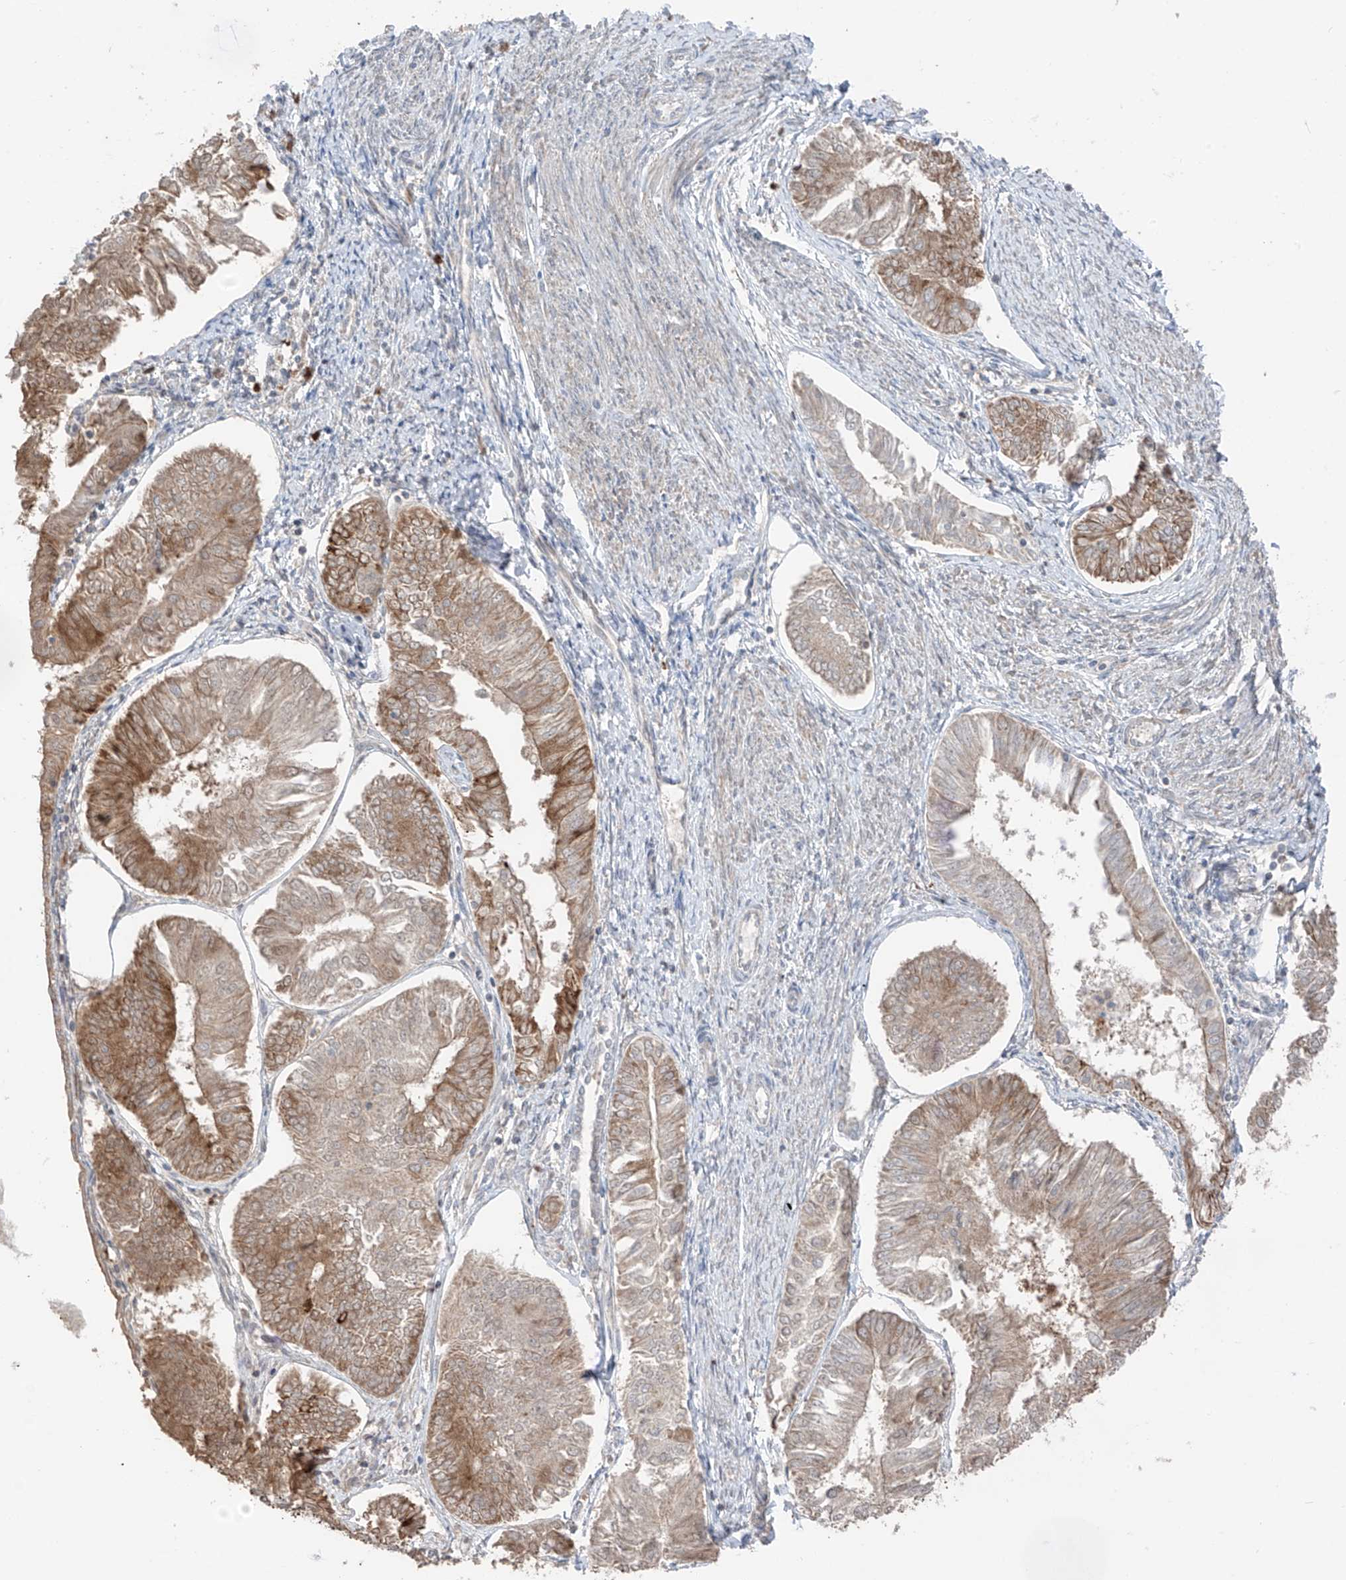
{"staining": {"intensity": "moderate", "quantity": "25%-75%", "location": "cytoplasmic/membranous"}, "tissue": "endometrial cancer", "cell_type": "Tumor cells", "image_type": "cancer", "snomed": [{"axis": "morphology", "description": "Adenocarcinoma, NOS"}, {"axis": "topography", "description": "Endometrium"}], "caption": "Immunohistochemical staining of endometrial cancer displays medium levels of moderate cytoplasmic/membranous protein staining in about 25%-75% of tumor cells.", "gene": "COLGALT2", "patient": {"sex": "female", "age": 58}}